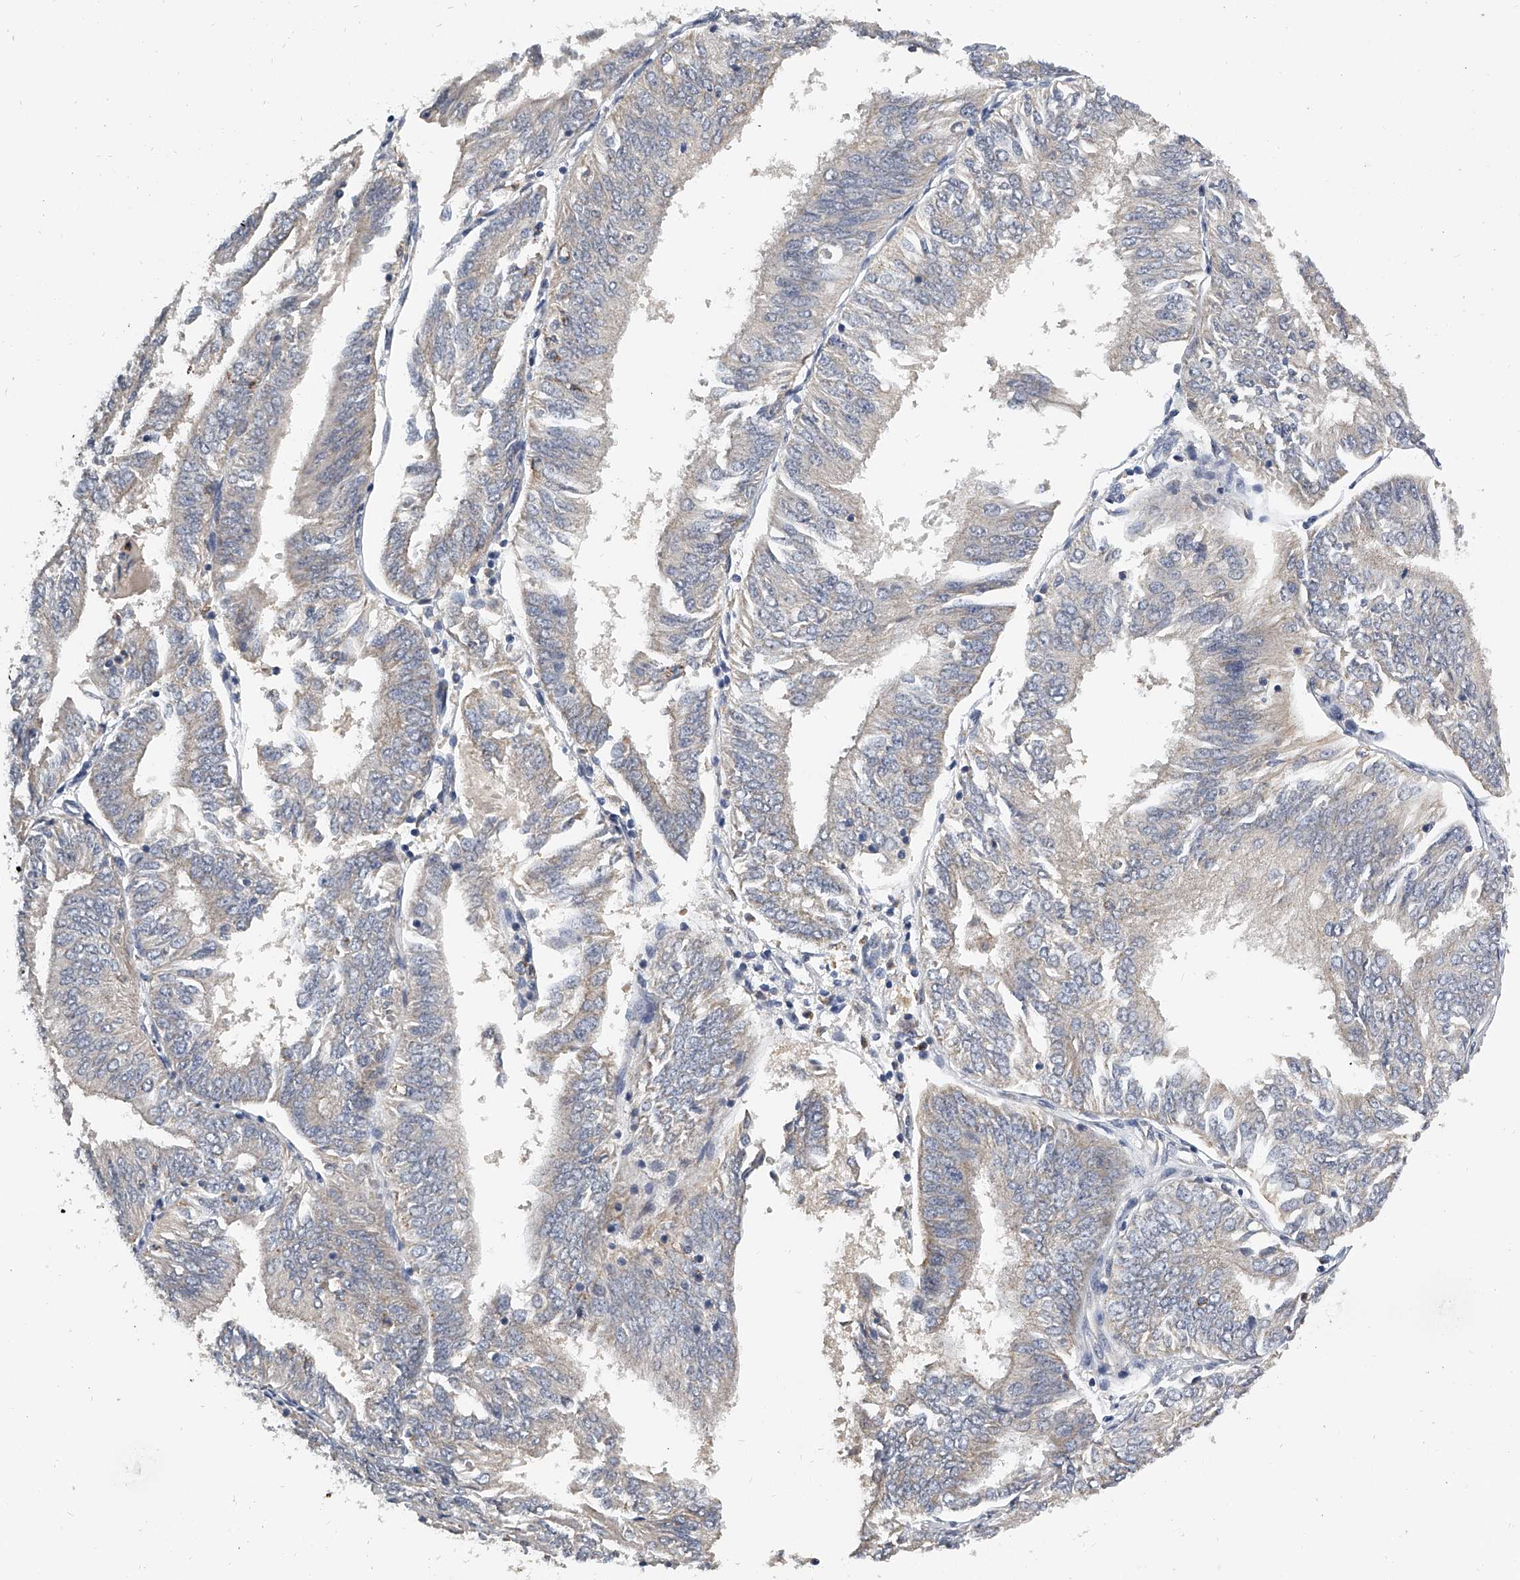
{"staining": {"intensity": "negative", "quantity": "none", "location": "none"}, "tissue": "endometrial cancer", "cell_type": "Tumor cells", "image_type": "cancer", "snomed": [{"axis": "morphology", "description": "Adenocarcinoma, NOS"}, {"axis": "topography", "description": "Endometrium"}], "caption": "High power microscopy image of an immunohistochemistry image of endometrial adenocarcinoma, revealing no significant staining in tumor cells.", "gene": "KLHL7", "patient": {"sex": "female", "age": 58}}